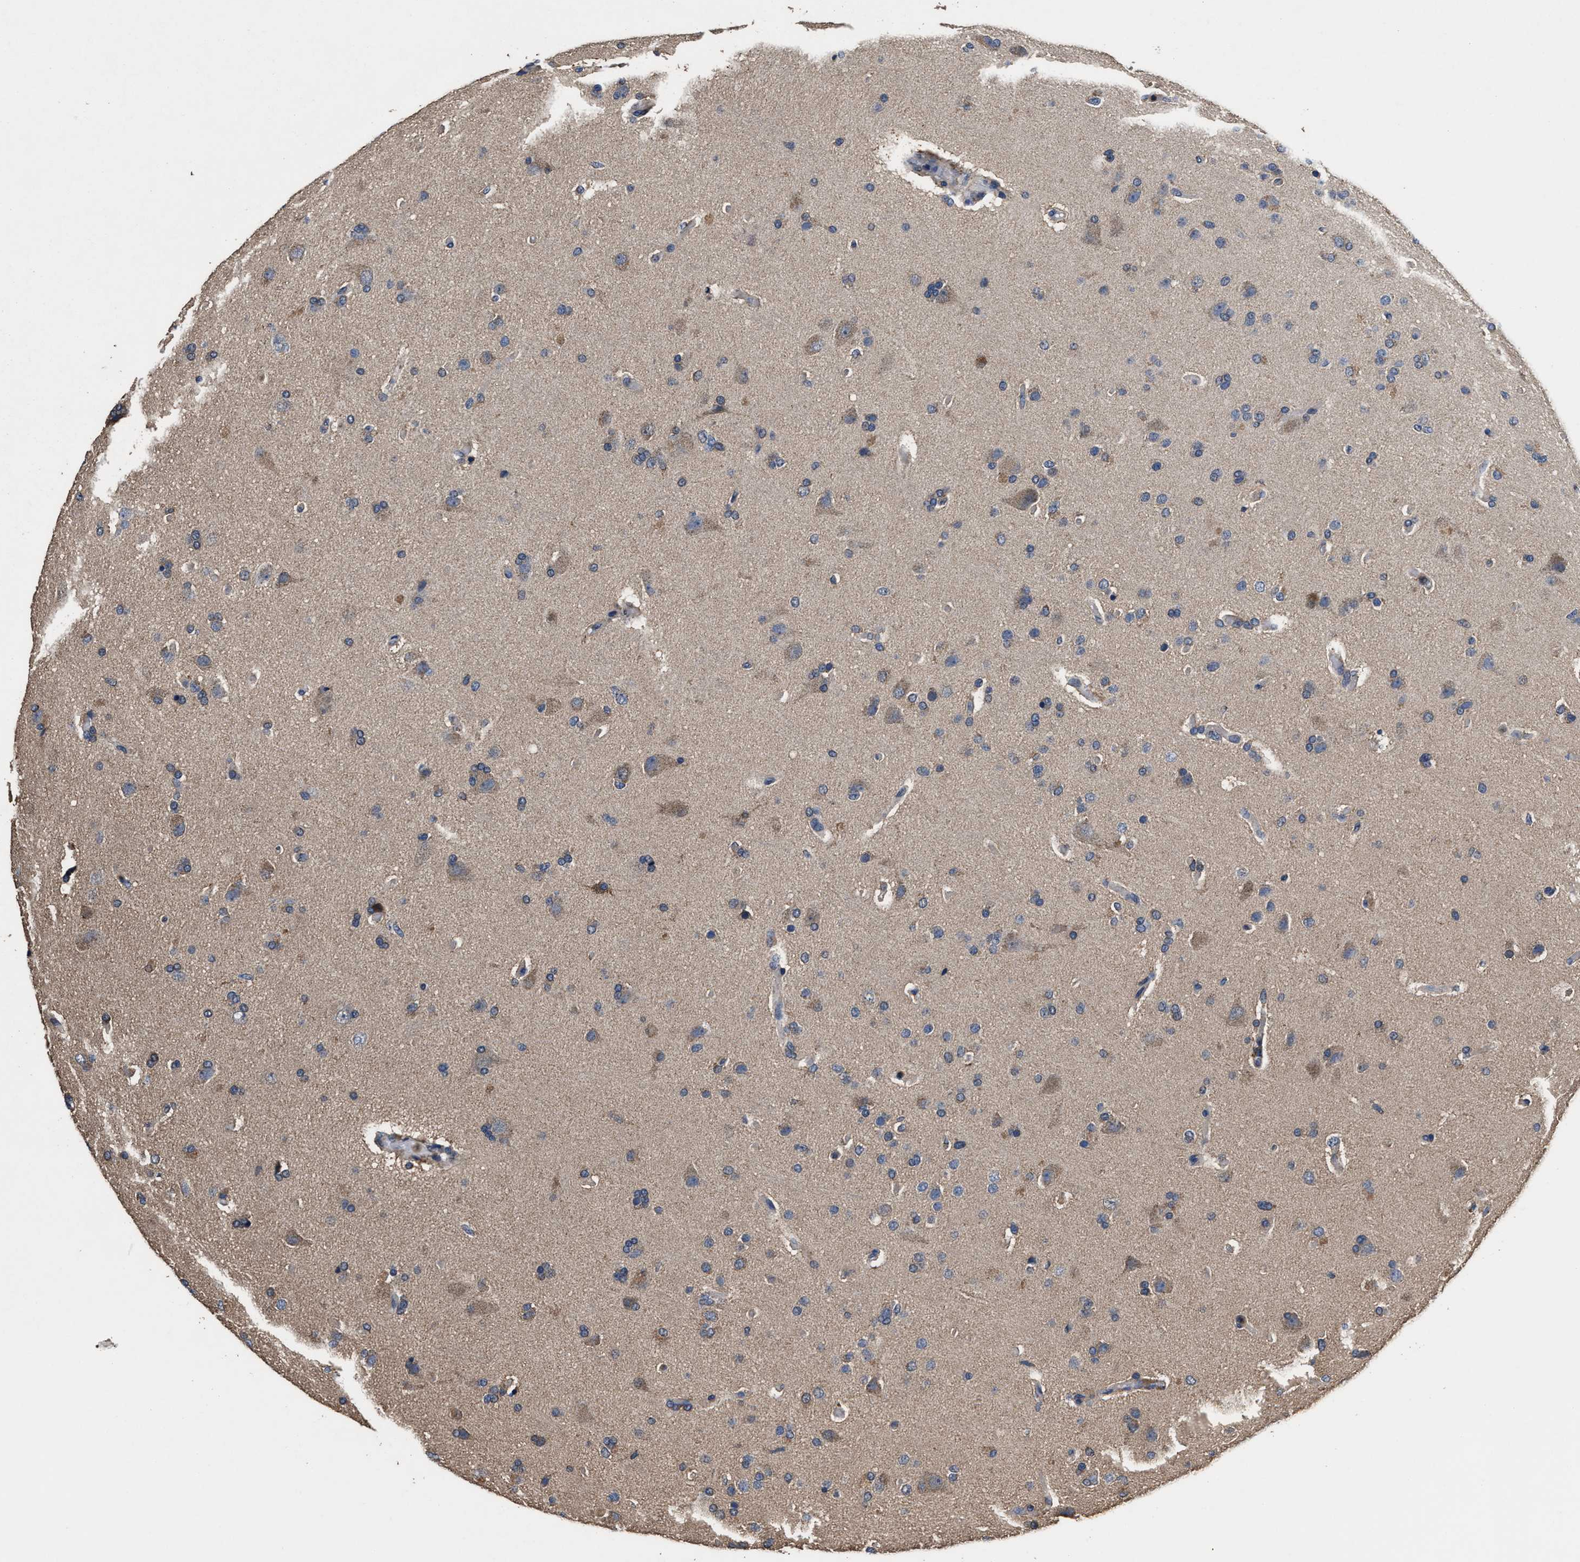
{"staining": {"intensity": "weak", "quantity": "25%-75%", "location": "cytoplasmic/membranous"}, "tissue": "glioma", "cell_type": "Tumor cells", "image_type": "cancer", "snomed": [{"axis": "morphology", "description": "Glioma, malignant, High grade"}, {"axis": "topography", "description": "Brain"}], "caption": "Protein staining of glioma tissue shows weak cytoplasmic/membranous expression in about 25%-75% of tumor cells. (IHC, brightfield microscopy, high magnification).", "gene": "ACLY", "patient": {"sex": "male", "age": 72}}